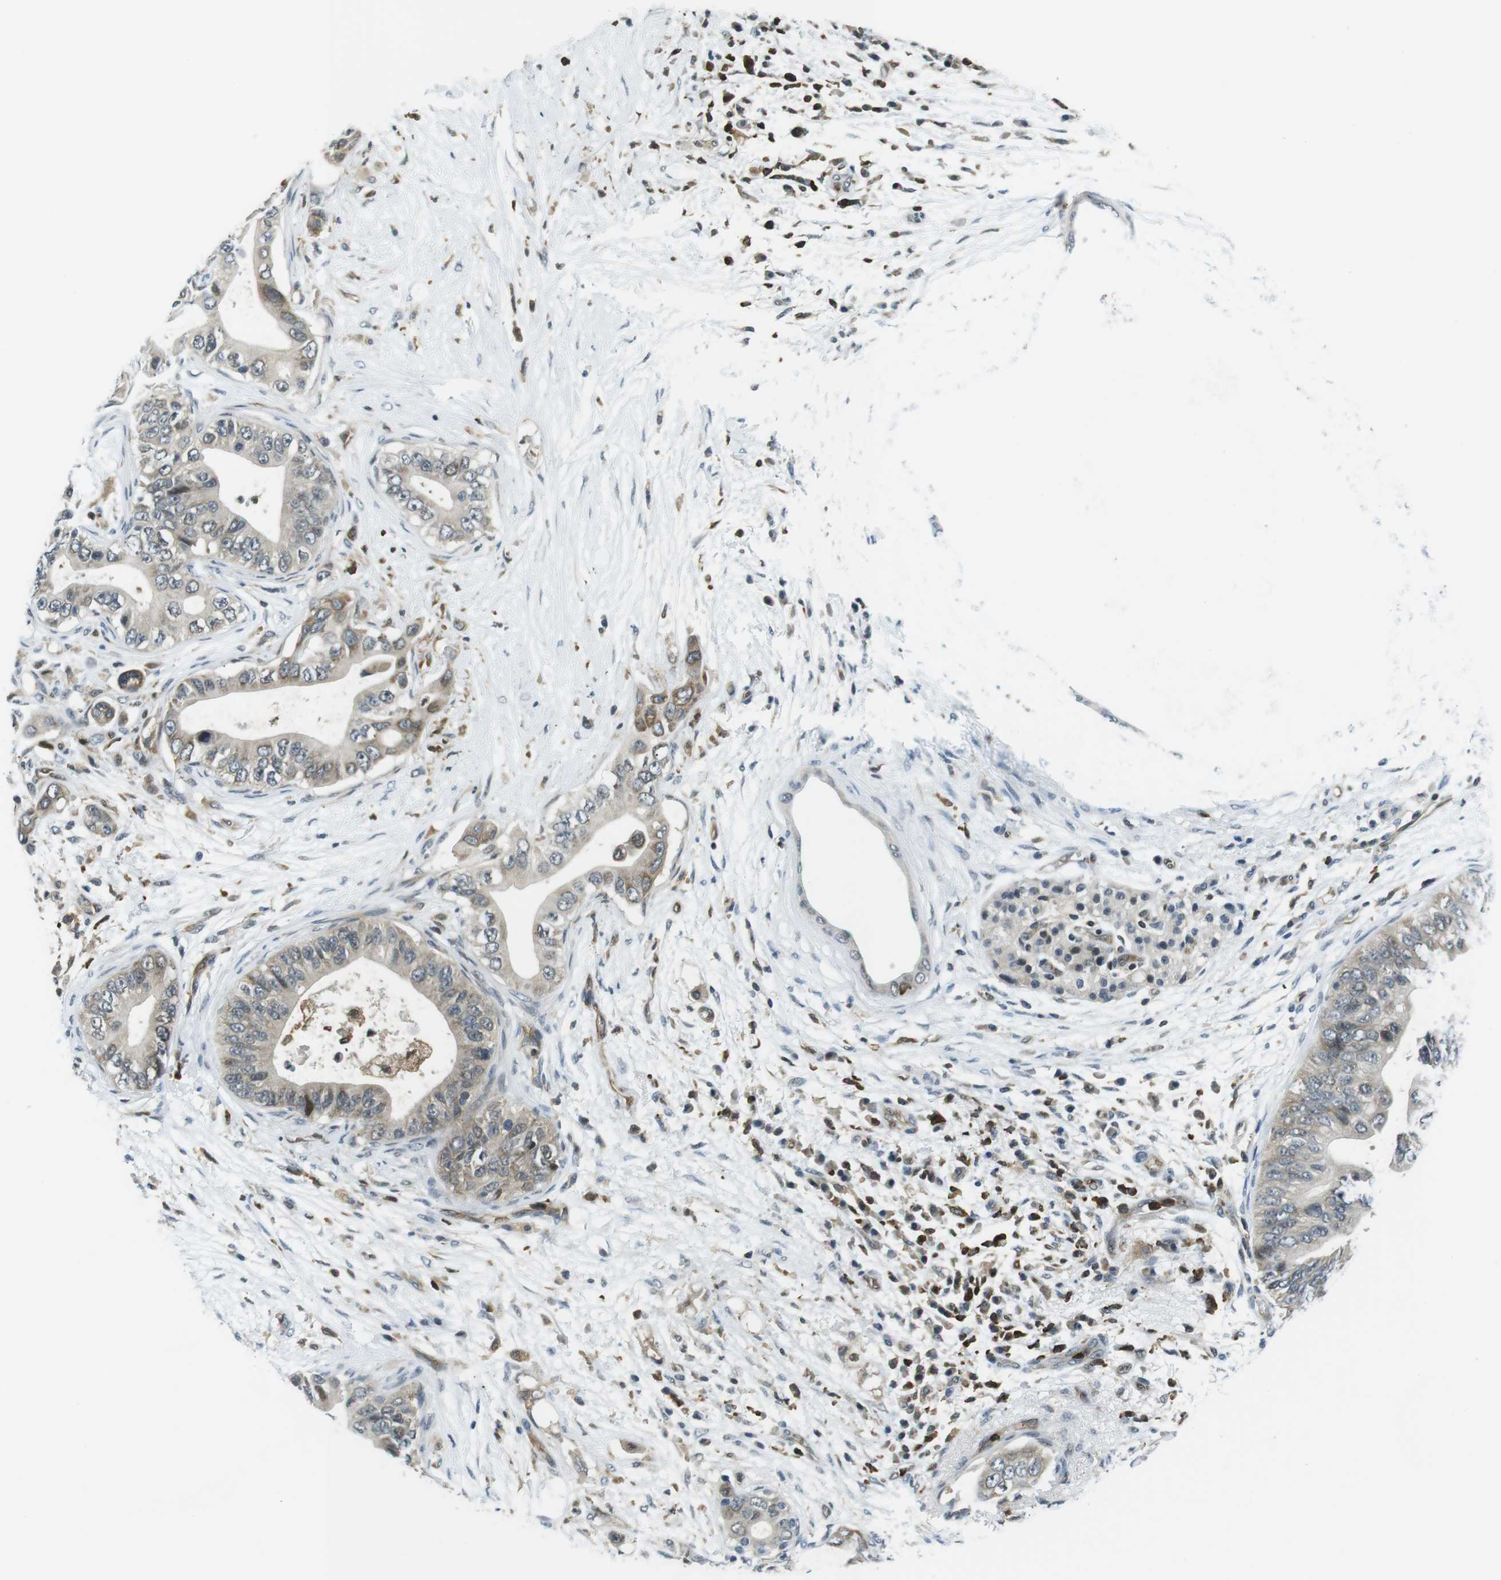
{"staining": {"intensity": "weak", "quantity": "<25%", "location": "cytoplasmic/membranous"}, "tissue": "pancreatic cancer", "cell_type": "Tumor cells", "image_type": "cancer", "snomed": [{"axis": "morphology", "description": "Adenocarcinoma, NOS"}, {"axis": "topography", "description": "Pancreas"}], "caption": "Tumor cells show no significant protein expression in adenocarcinoma (pancreatic).", "gene": "STK10", "patient": {"sex": "male", "age": 77}}